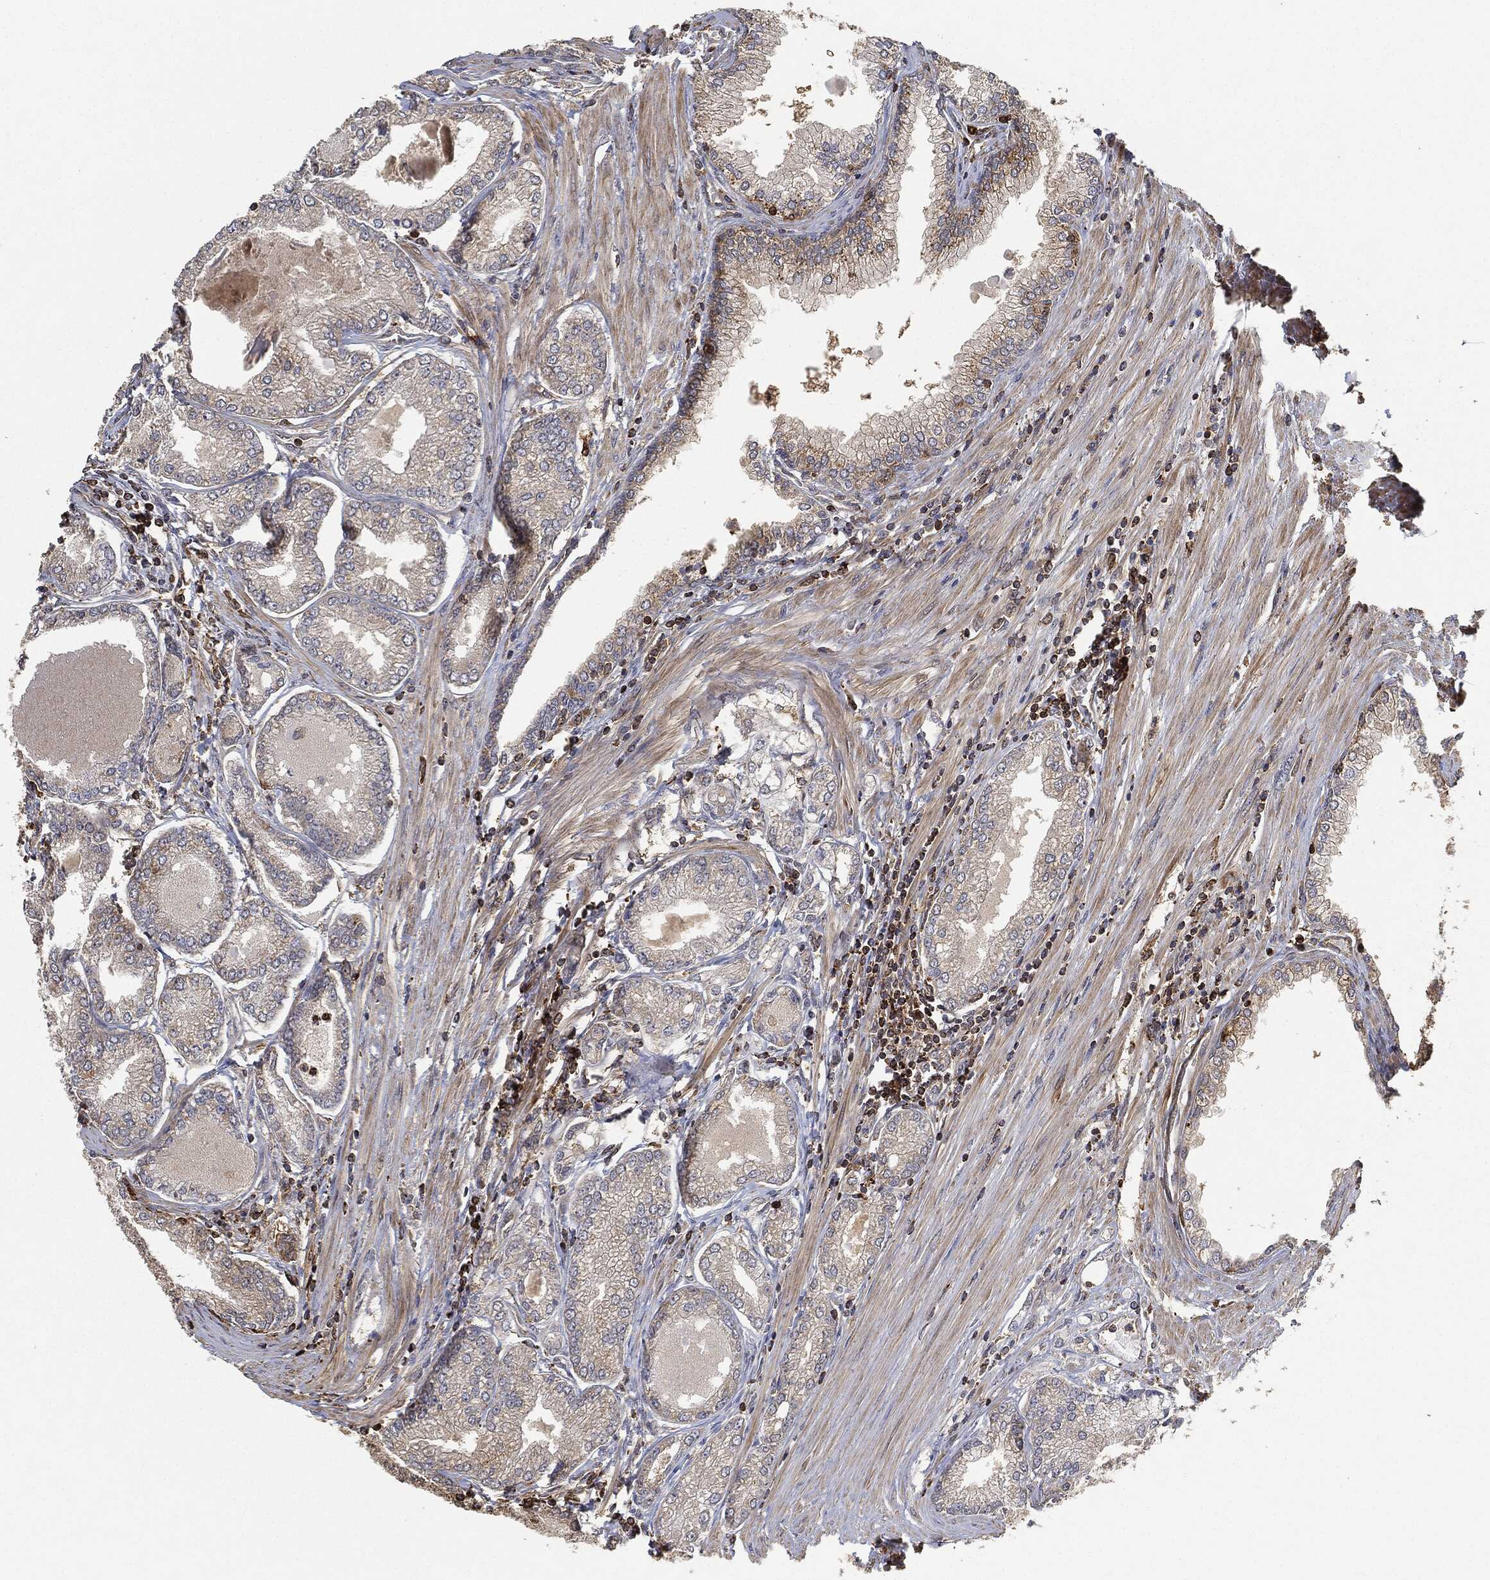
{"staining": {"intensity": "moderate", "quantity": "<25%", "location": "cytoplasmic/membranous"}, "tissue": "prostate cancer", "cell_type": "Tumor cells", "image_type": "cancer", "snomed": [{"axis": "morphology", "description": "Adenocarcinoma, Low grade"}, {"axis": "topography", "description": "Prostate"}], "caption": "Prostate low-grade adenocarcinoma stained for a protein exhibits moderate cytoplasmic/membranous positivity in tumor cells.", "gene": "TPT1", "patient": {"sex": "male", "age": 72}}